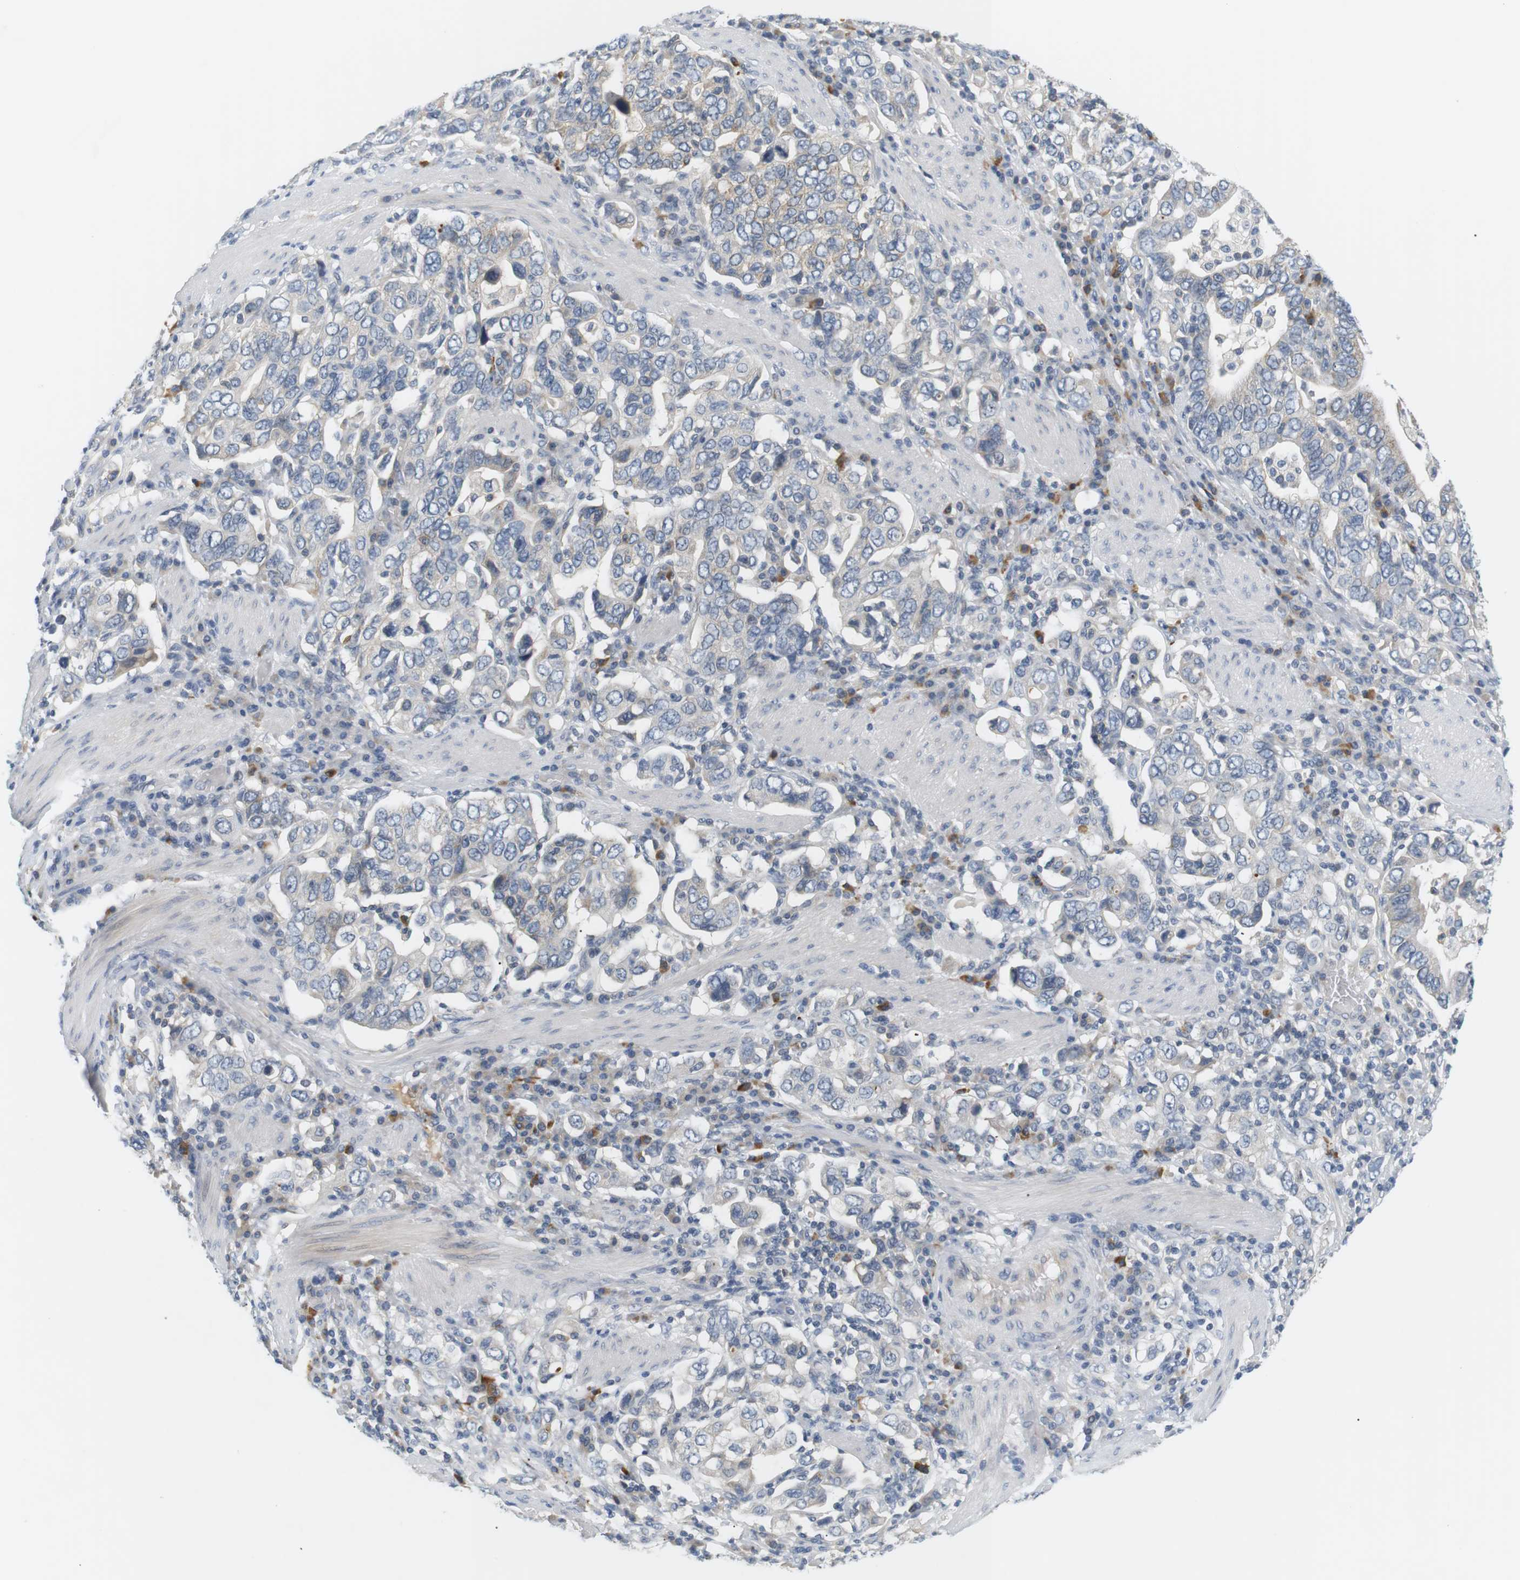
{"staining": {"intensity": "negative", "quantity": "none", "location": "none"}, "tissue": "stomach cancer", "cell_type": "Tumor cells", "image_type": "cancer", "snomed": [{"axis": "morphology", "description": "Adenocarcinoma, NOS"}, {"axis": "topography", "description": "Stomach, upper"}], "caption": "Human stomach cancer stained for a protein using immunohistochemistry exhibits no staining in tumor cells.", "gene": "EVA1C", "patient": {"sex": "male", "age": 62}}